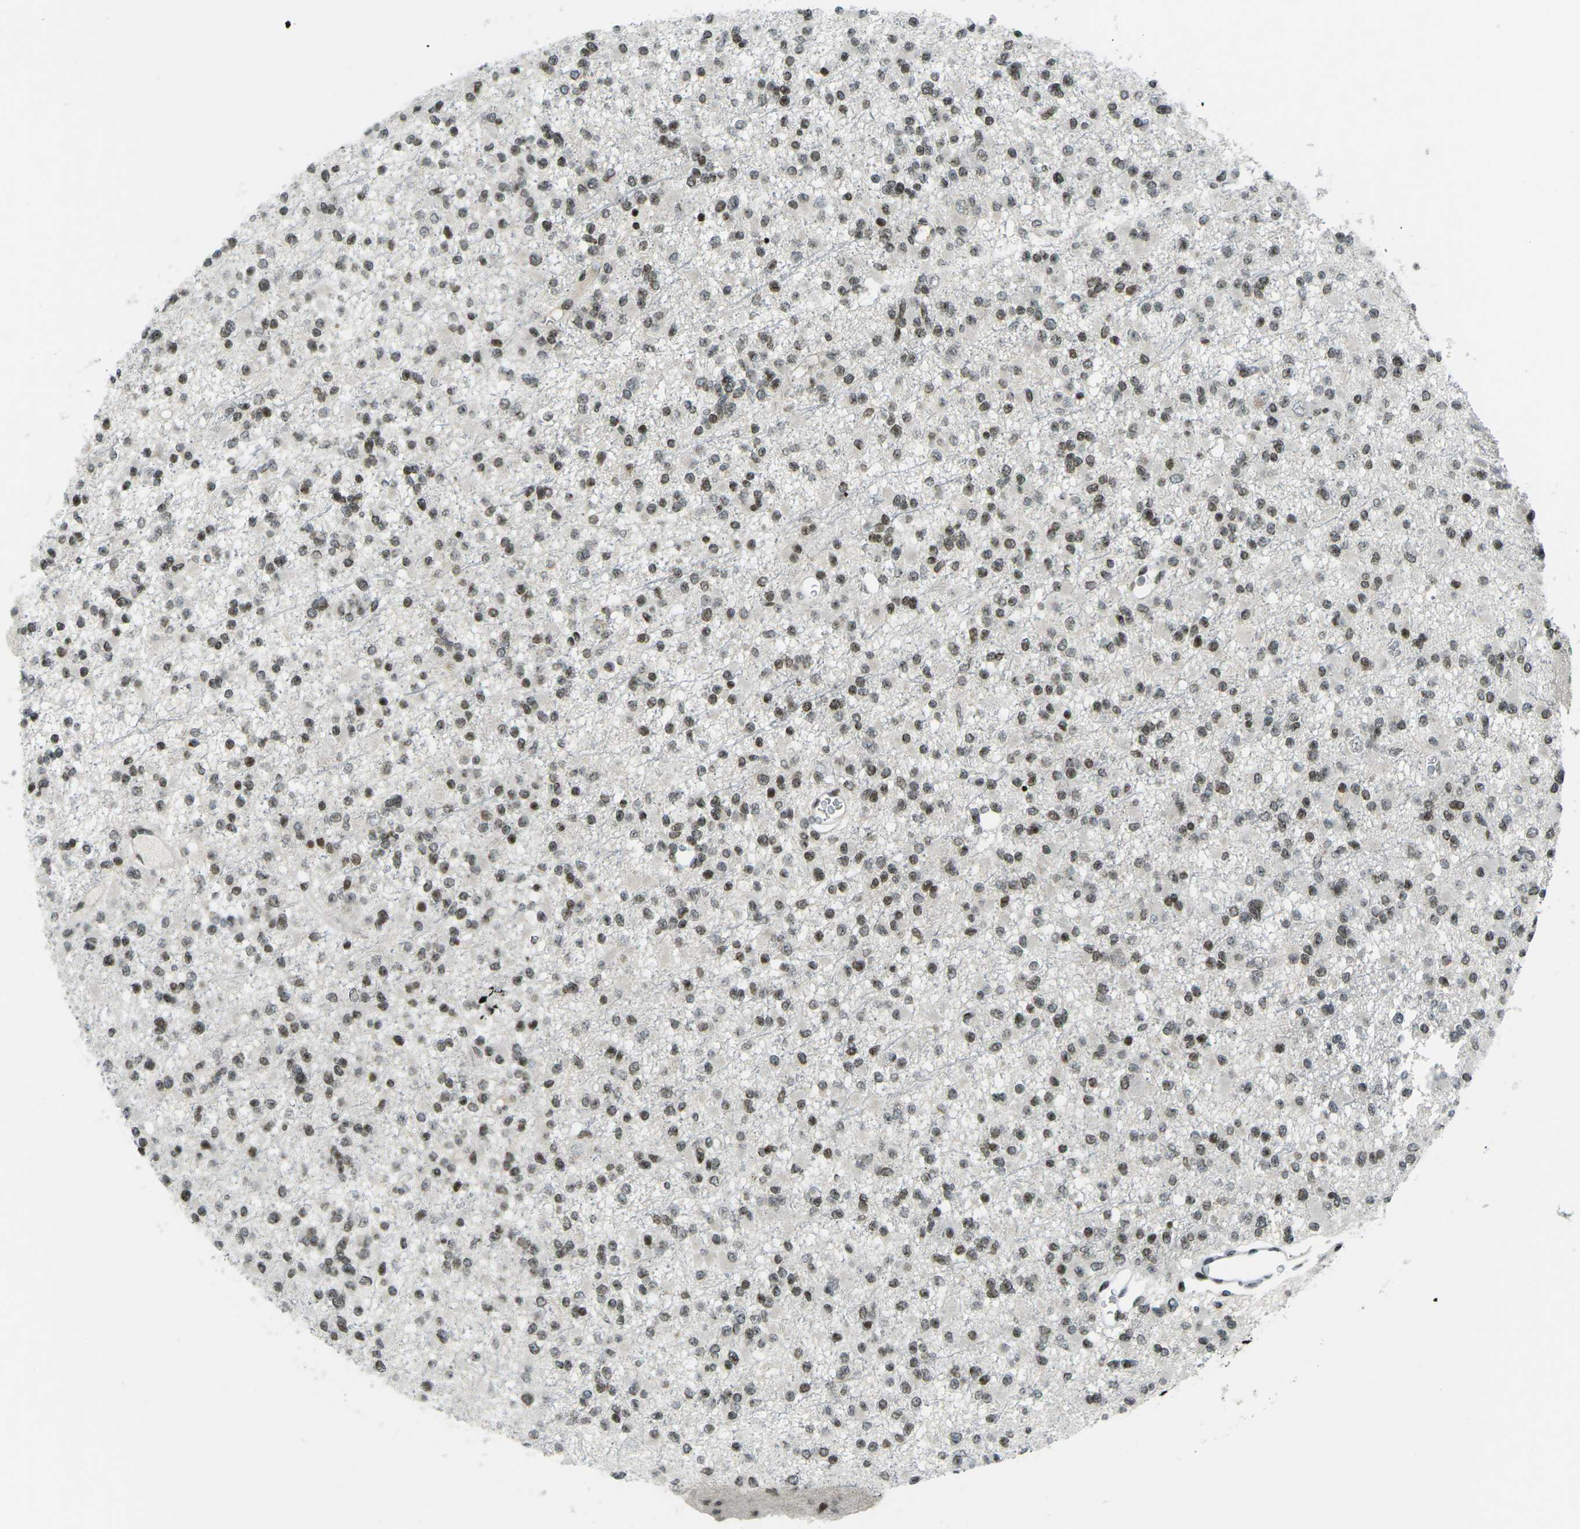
{"staining": {"intensity": "moderate", "quantity": ">75%", "location": "nuclear"}, "tissue": "glioma", "cell_type": "Tumor cells", "image_type": "cancer", "snomed": [{"axis": "morphology", "description": "Glioma, malignant, Low grade"}, {"axis": "topography", "description": "Brain"}], "caption": "DAB immunohistochemical staining of glioma shows moderate nuclear protein expression in approximately >75% of tumor cells.", "gene": "EME1", "patient": {"sex": "female", "age": 22}}